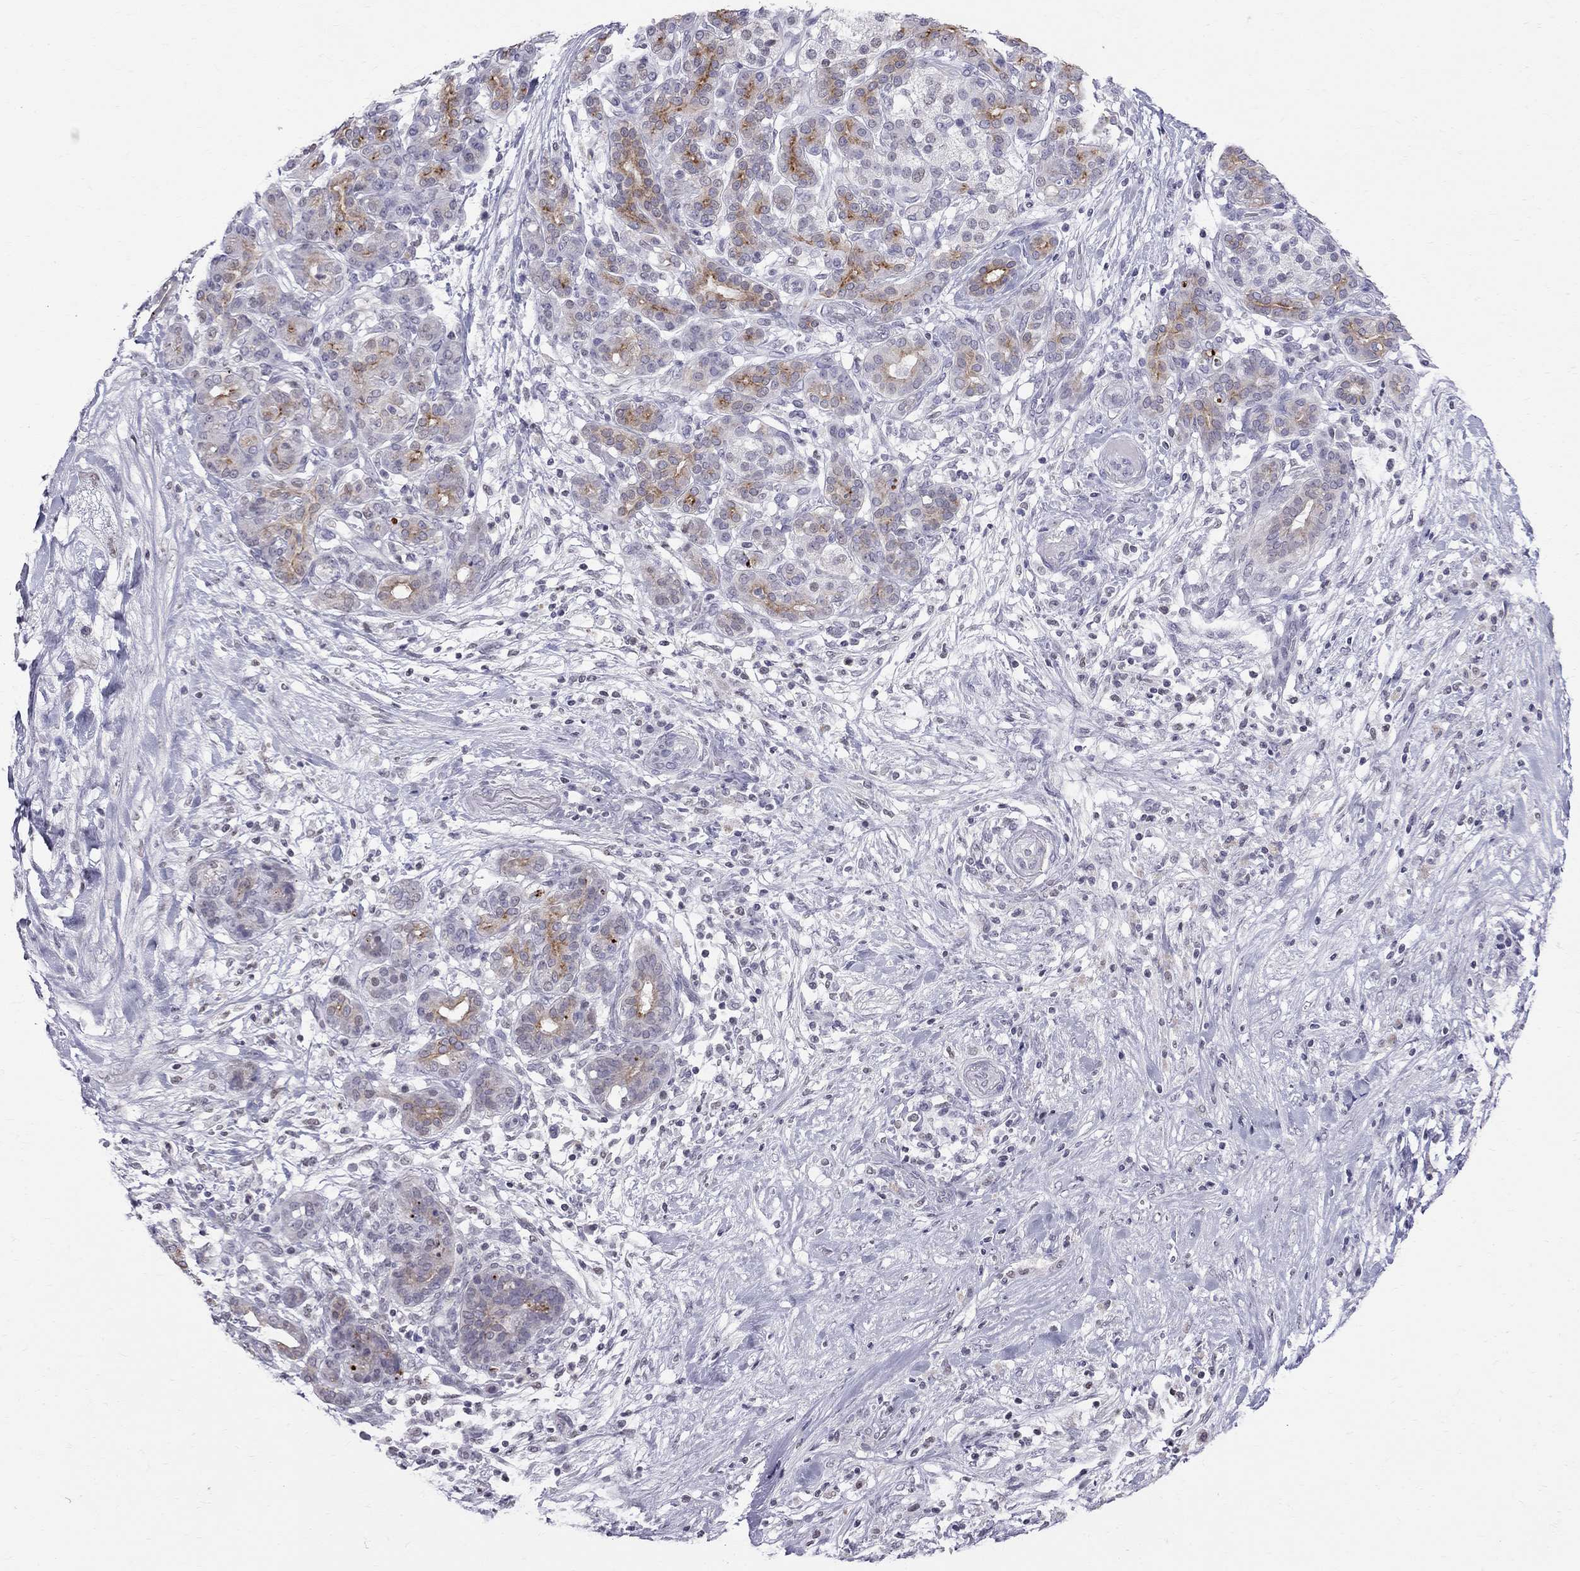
{"staining": {"intensity": "moderate", "quantity": "25%-75%", "location": "cytoplasmic/membranous"}, "tissue": "pancreatic cancer", "cell_type": "Tumor cells", "image_type": "cancer", "snomed": [{"axis": "morphology", "description": "Adenocarcinoma, NOS"}, {"axis": "topography", "description": "Pancreas"}], "caption": "Adenocarcinoma (pancreatic) was stained to show a protein in brown. There is medium levels of moderate cytoplasmic/membranous positivity in about 25%-75% of tumor cells.", "gene": "MUC15", "patient": {"sex": "male", "age": 44}}